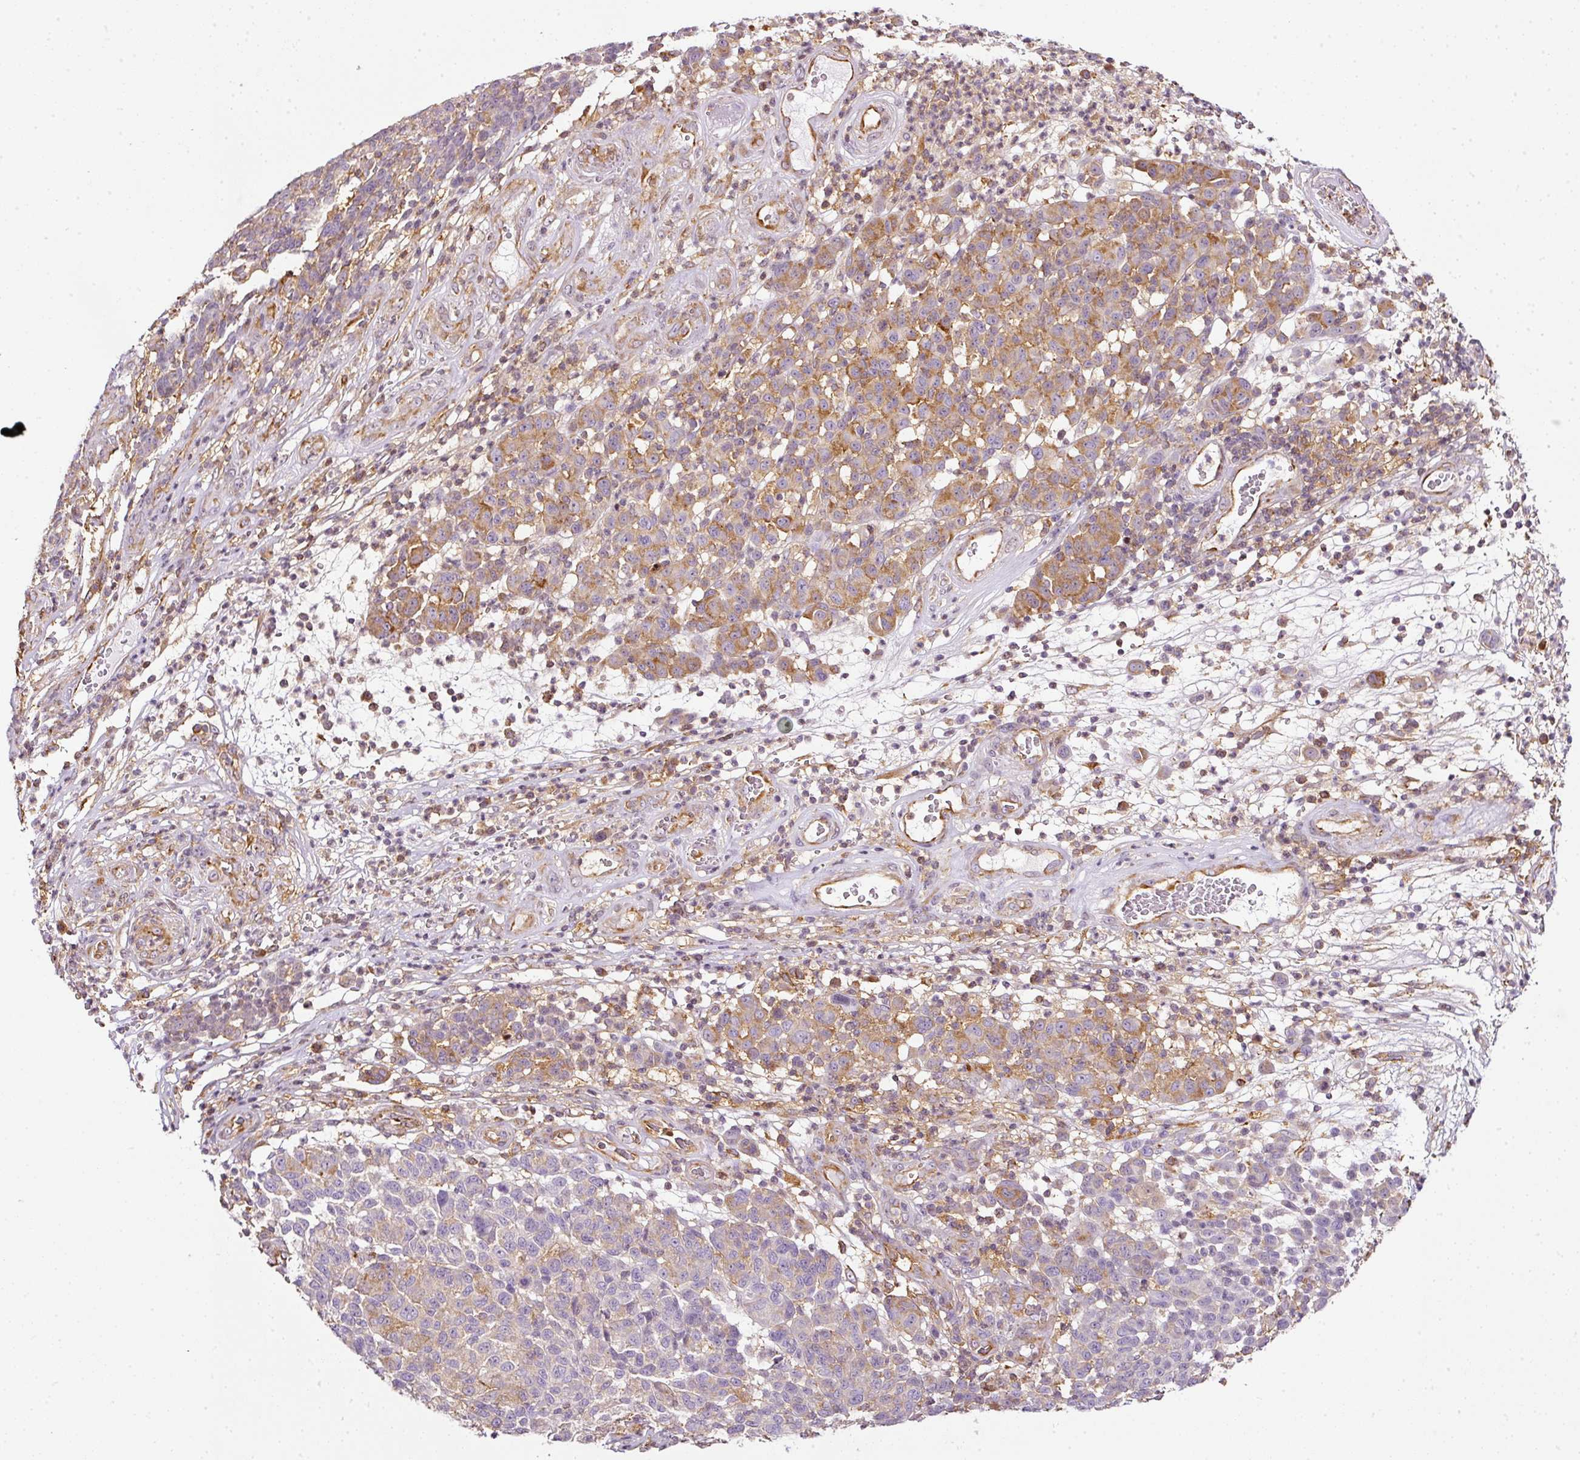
{"staining": {"intensity": "moderate", "quantity": "25%-75%", "location": "cytoplasmic/membranous"}, "tissue": "melanoma", "cell_type": "Tumor cells", "image_type": "cancer", "snomed": [{"axis": "morphology", "description": "Malignant melanoma, NOS"}, {"axis": "topography", "description": "Skin"}], "caption": "High-power microscopy captured an IHC histopathology image of malignant melanoma, revealing moderate cytoplasmic/membranous staining in approximately 25%-75% of tumor cells. (Stains: DAB (3,3'-diaminobenzidine) in brown, nuclei in blue, Microscopy: brightfield microscopy at high magnification).", "gene": "SCNM1", "patient": {"sex": "male", "age": 49}}